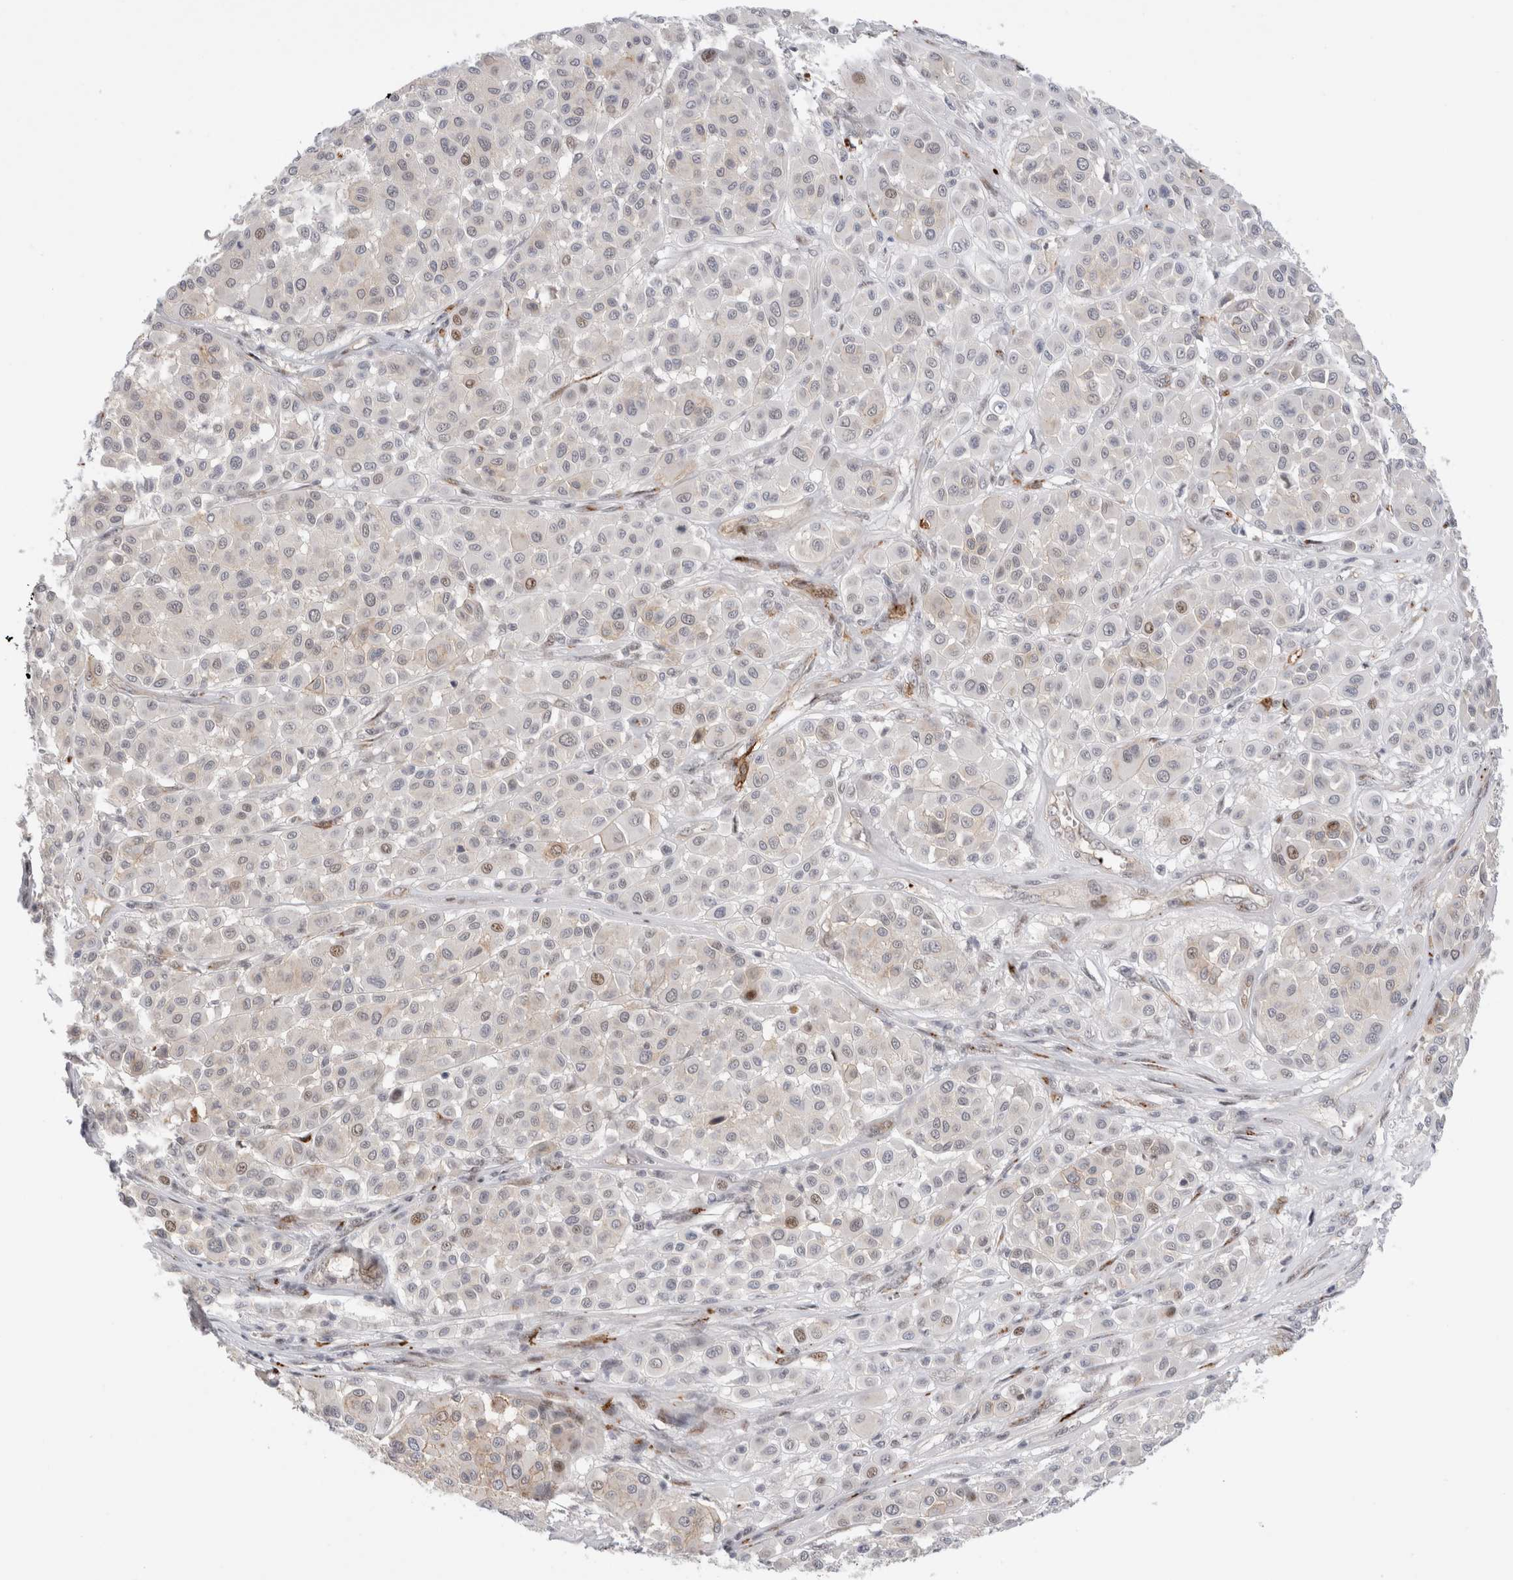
{"staining": {"intensity": "negative", "quantity": "none", "location": "none"}, "tissue": "melanoma", "cell_type": "Tumor cells", "image_type": "cancer", "snomed": [{"axis": "morphology", "description": "Malignant melanoma, Metastatic site"}, {"axis": "topography", "description": "Soft tissue"}], "caption": "Immunohistochemistry (IHC) photomicrograph of human melanoma stained for a protein (brown), which shows no expression in tumor cells. (Brightfield microscopy of DAB (3,3'-diaminobenzidine) IHC at high magnification).", "gene": "VPS28", "patient": {"sex": "male", "age": 41}}